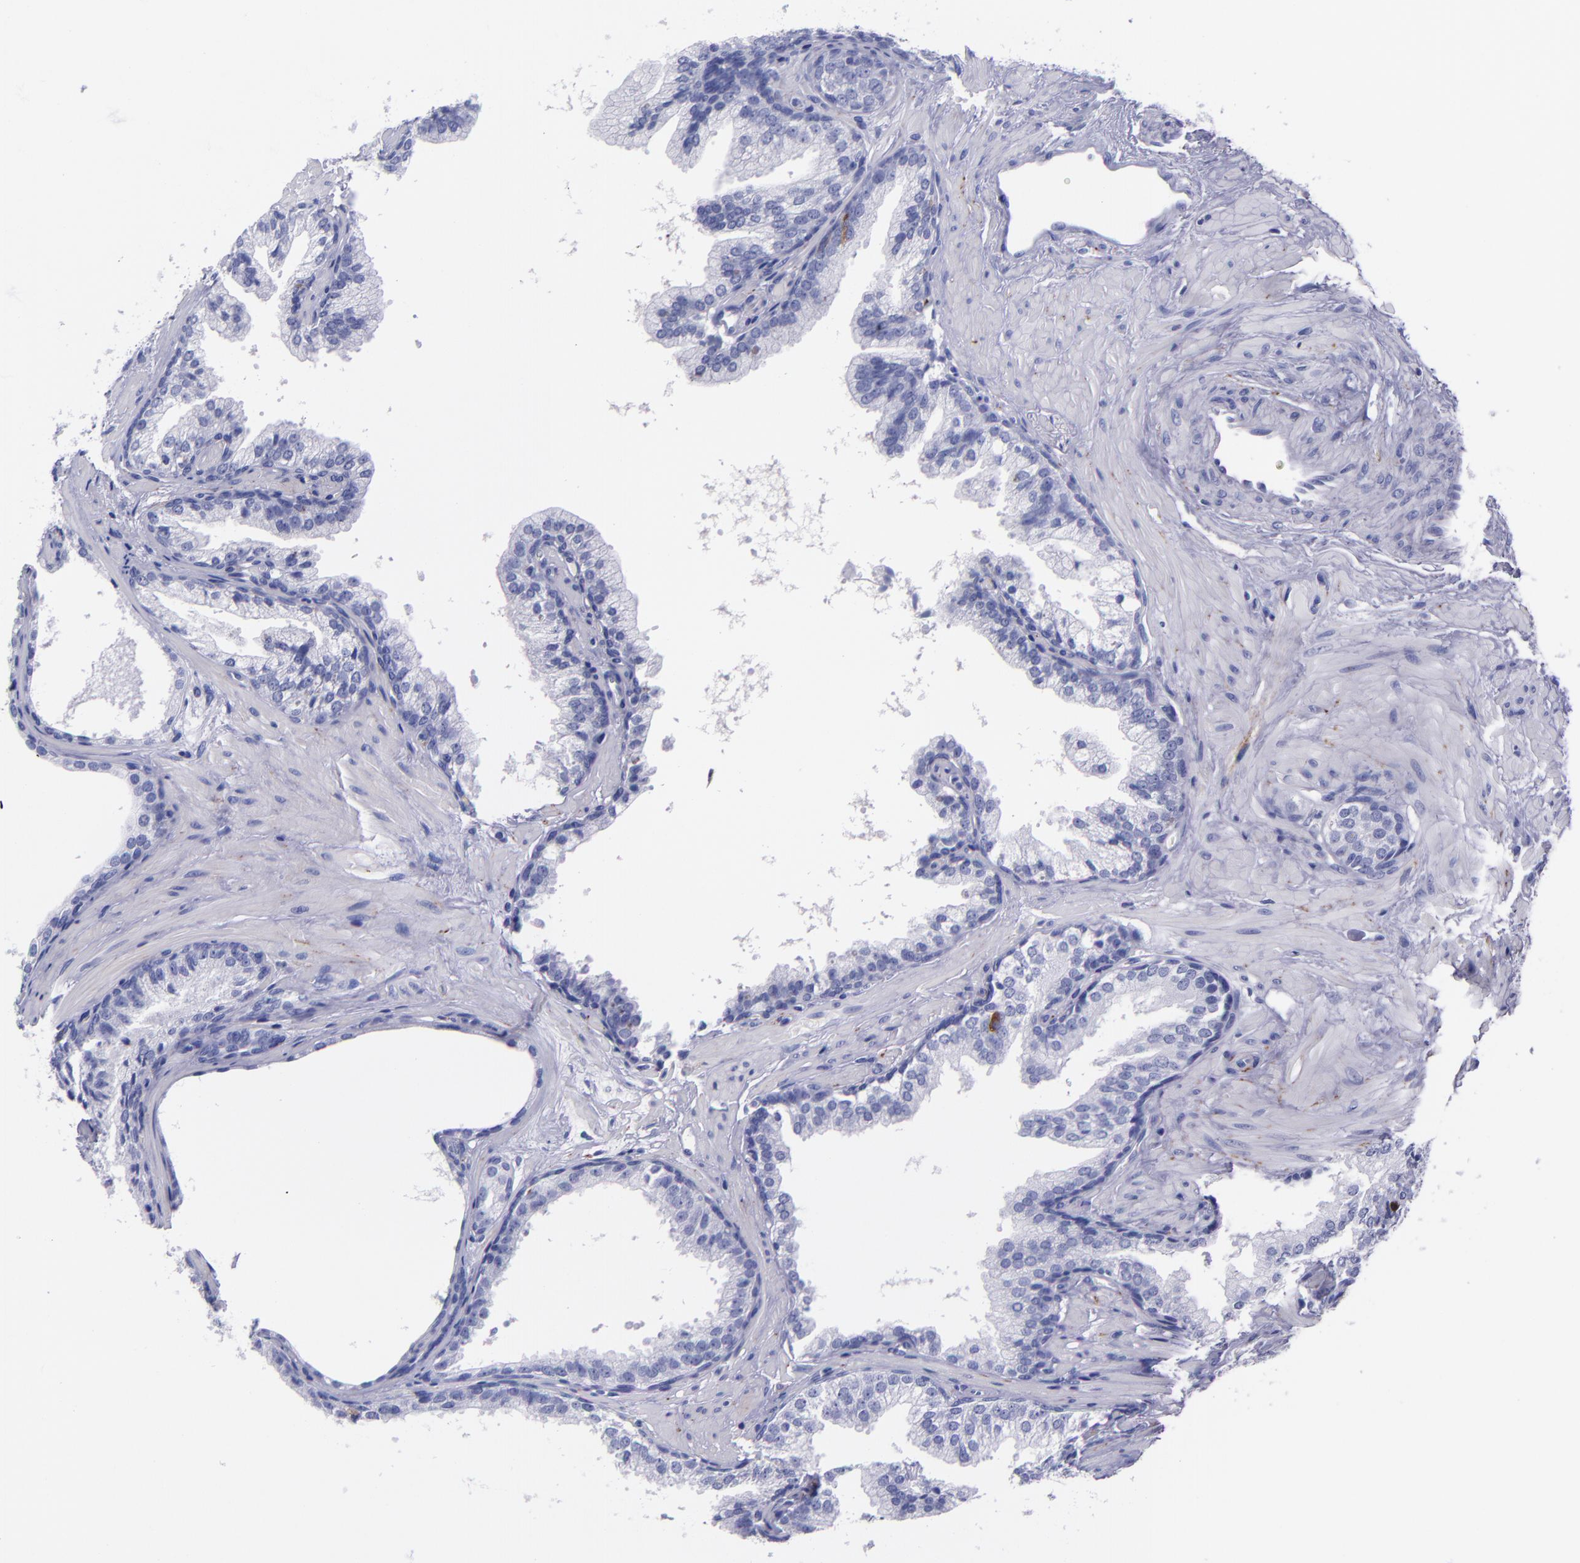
{"staining": {"intensity": "negative", "quantity": "none", "location": "none"}, "tissue": "prostate cancer", "cell_type": "Tumor cells", "image_type": "cancer", "snomed": [{"axis": "morphology", "description": "Adenocarcinoma, Low grade"}, {"axis": "topography", "description": "Prostate"}], "caption": "Immunohistochemistry micrograph of neoplastic tissue: human low-grade adenocarcinoma (prostate) stained with DAB (3,3'-diaminobenzidine) reveals no significant protein positivity in tumor cells. (Stains: DAB immunohistochemistry (IHC) with hematoxylin counter stain, Microscopy: brightfield microscopy at high magnification).", "gene": "SV2A", "patient": {"sex": "male", "age": 69}}